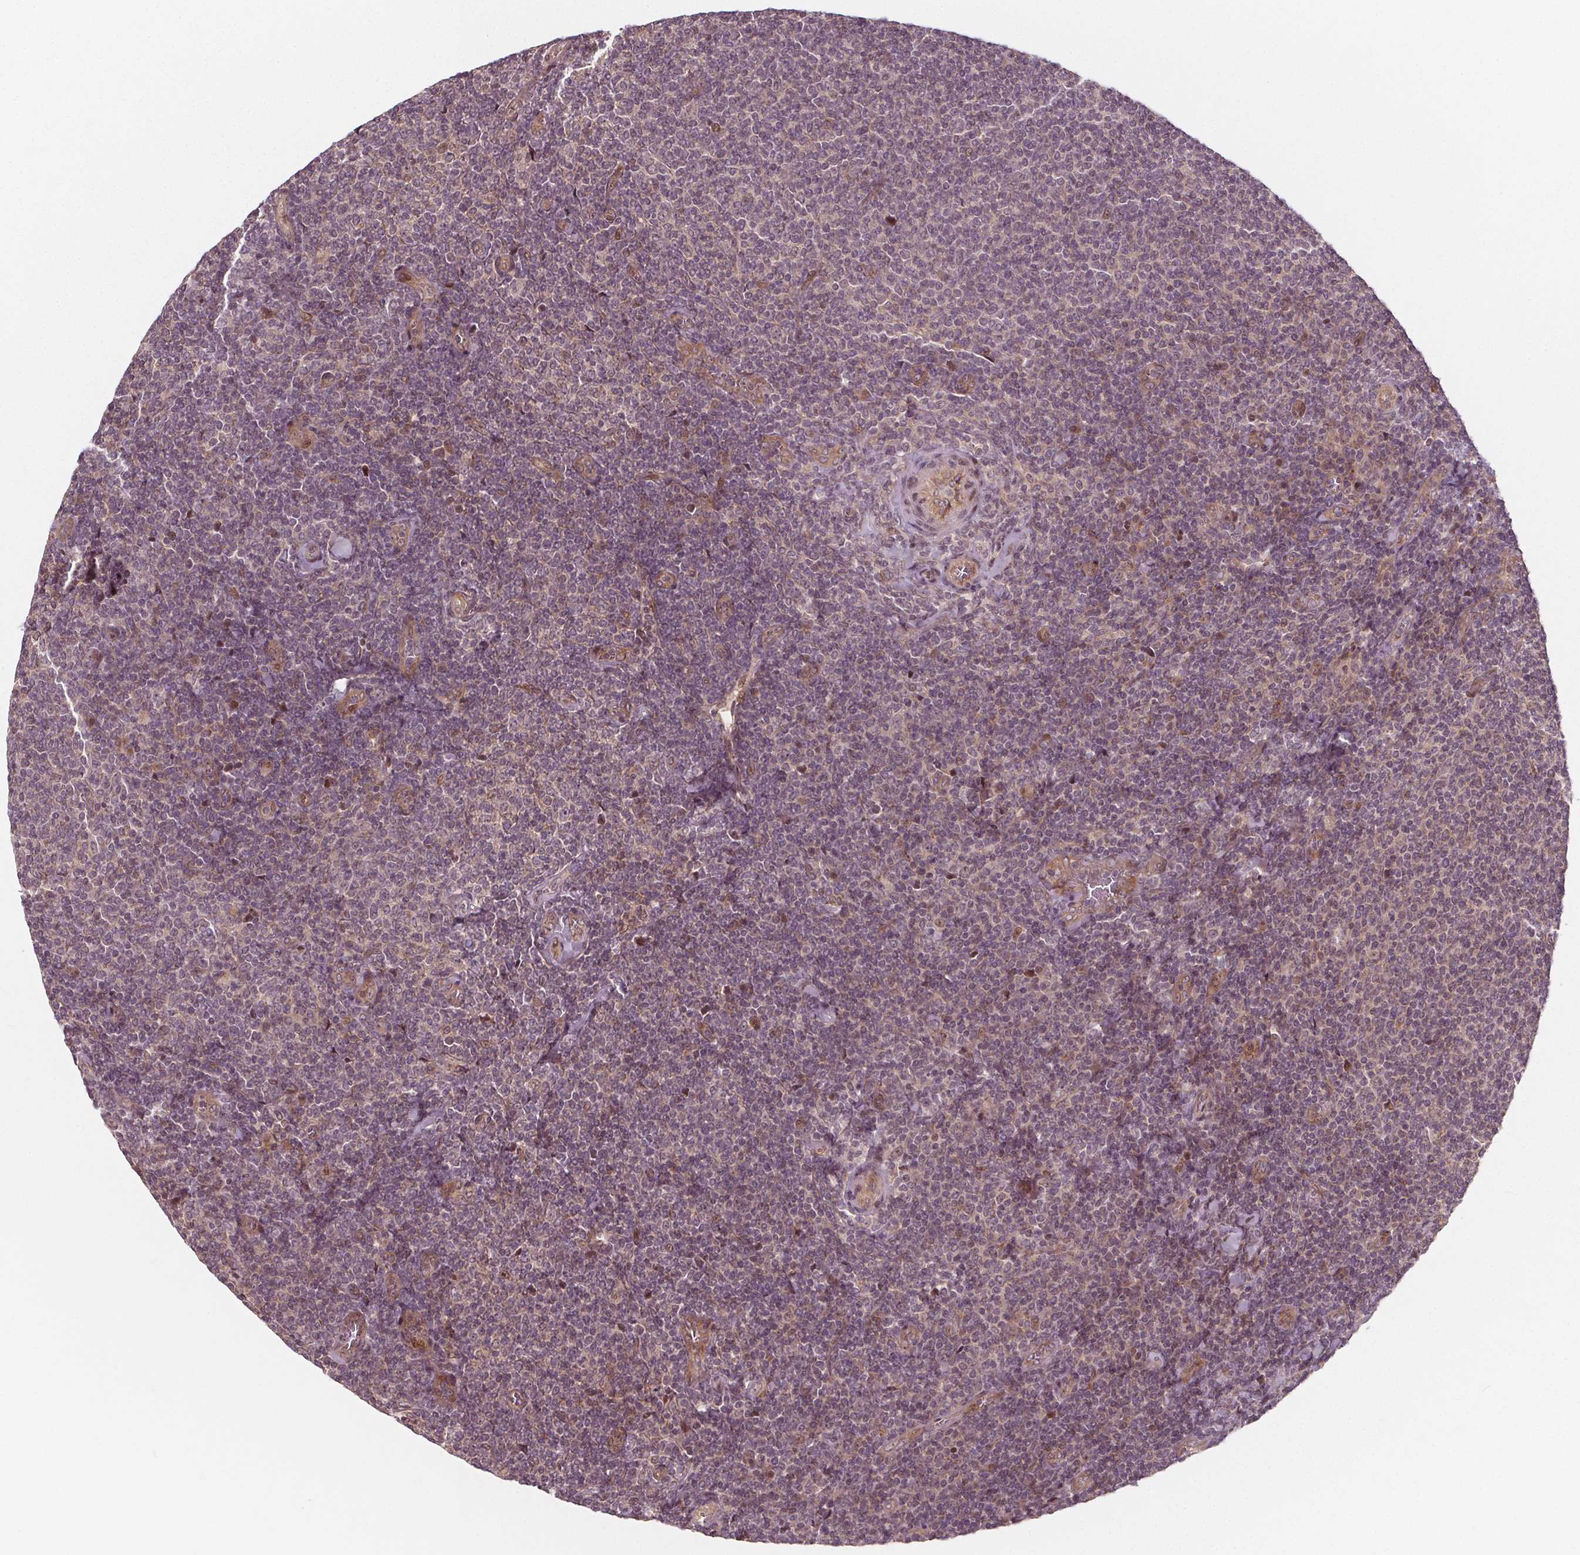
{"staining": {"intensity": "weak", "quantity": "<25%", "location": "nuclear"}, "tissue": "lymphoma", "cell_type": "Tumor cells", "image_type": "cancer", "snomed": [{"axis": "morphology", "description": "Malignant lymphoma, non-Hodgkin's type, Low grade"}, {"axis": "topography", "description": "Lymph node"}], "caption": "Micrograph shows no protein staining in tumor cells of low-grade malignant lymphoma, non-Hodgkin's type tissue. (DAB (3,3'-diaminobenzidine) immunohistochemistry with hematoxylin counter stain).", "gene": "AKT1S1", "patient": {"sex": "male", "age": 52}}